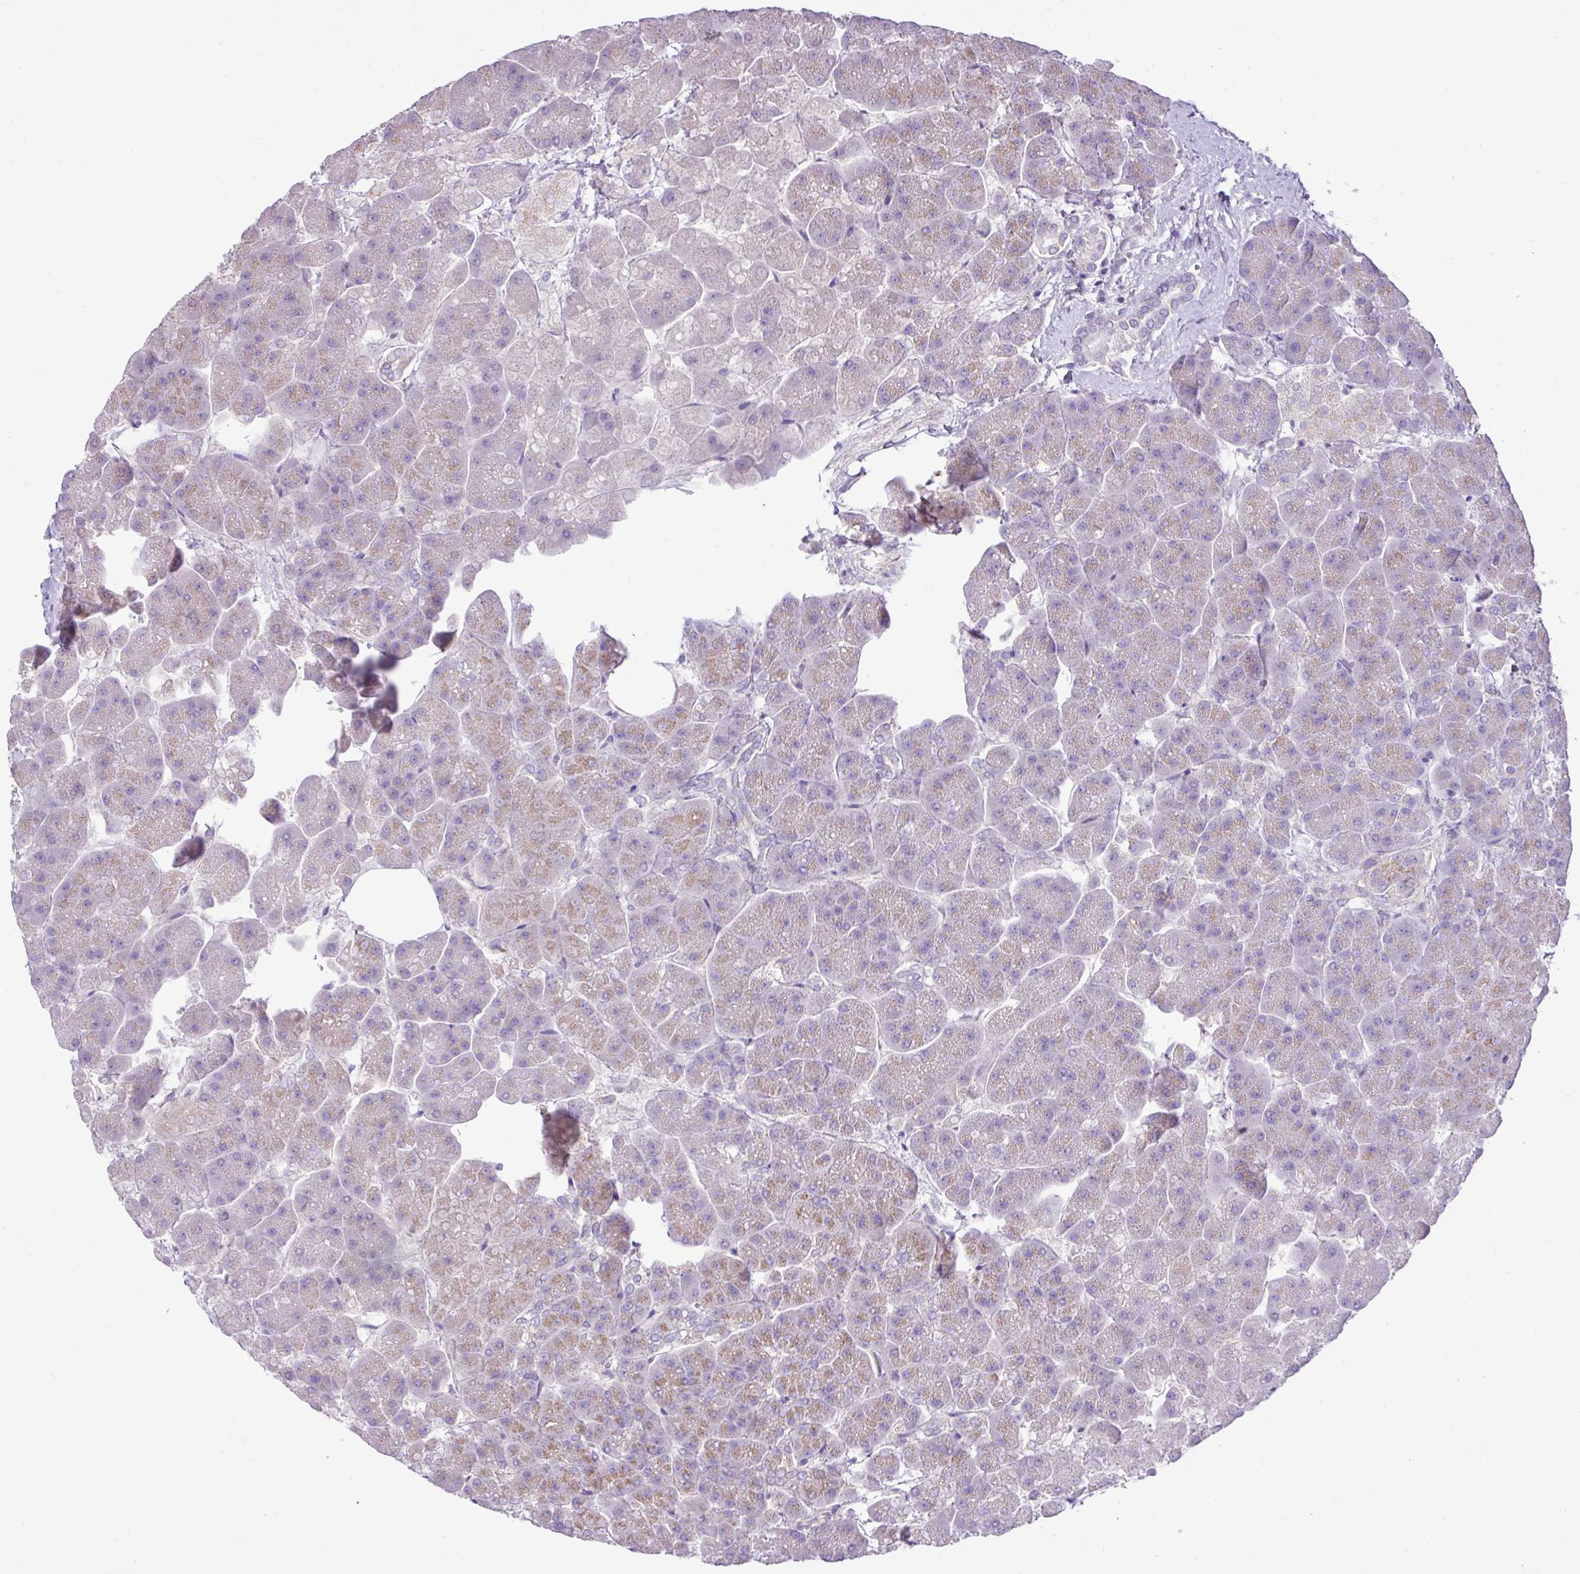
{"staining": {"intensity": "weak", "quantity": "<25%", "location": "cytoplasmic/membranous"}, "tissue": "pancreas", "cell_type": "Exocrine glandular cells", "image_type": "normal", "snomed": [{"axis": "morphology", "description": "Normal tissue, NOS"}, {"axis": "topography", "description": "Pancreas"}, {"axis": "topography", "description": "Peripheral nerve tissue"}], "caption": "The histopathology image exhibits no significant positivity in exocrine glandular cells of pancreas.", "gene": "CTXN2", "patient": {"sex": "male", "age": 54}}